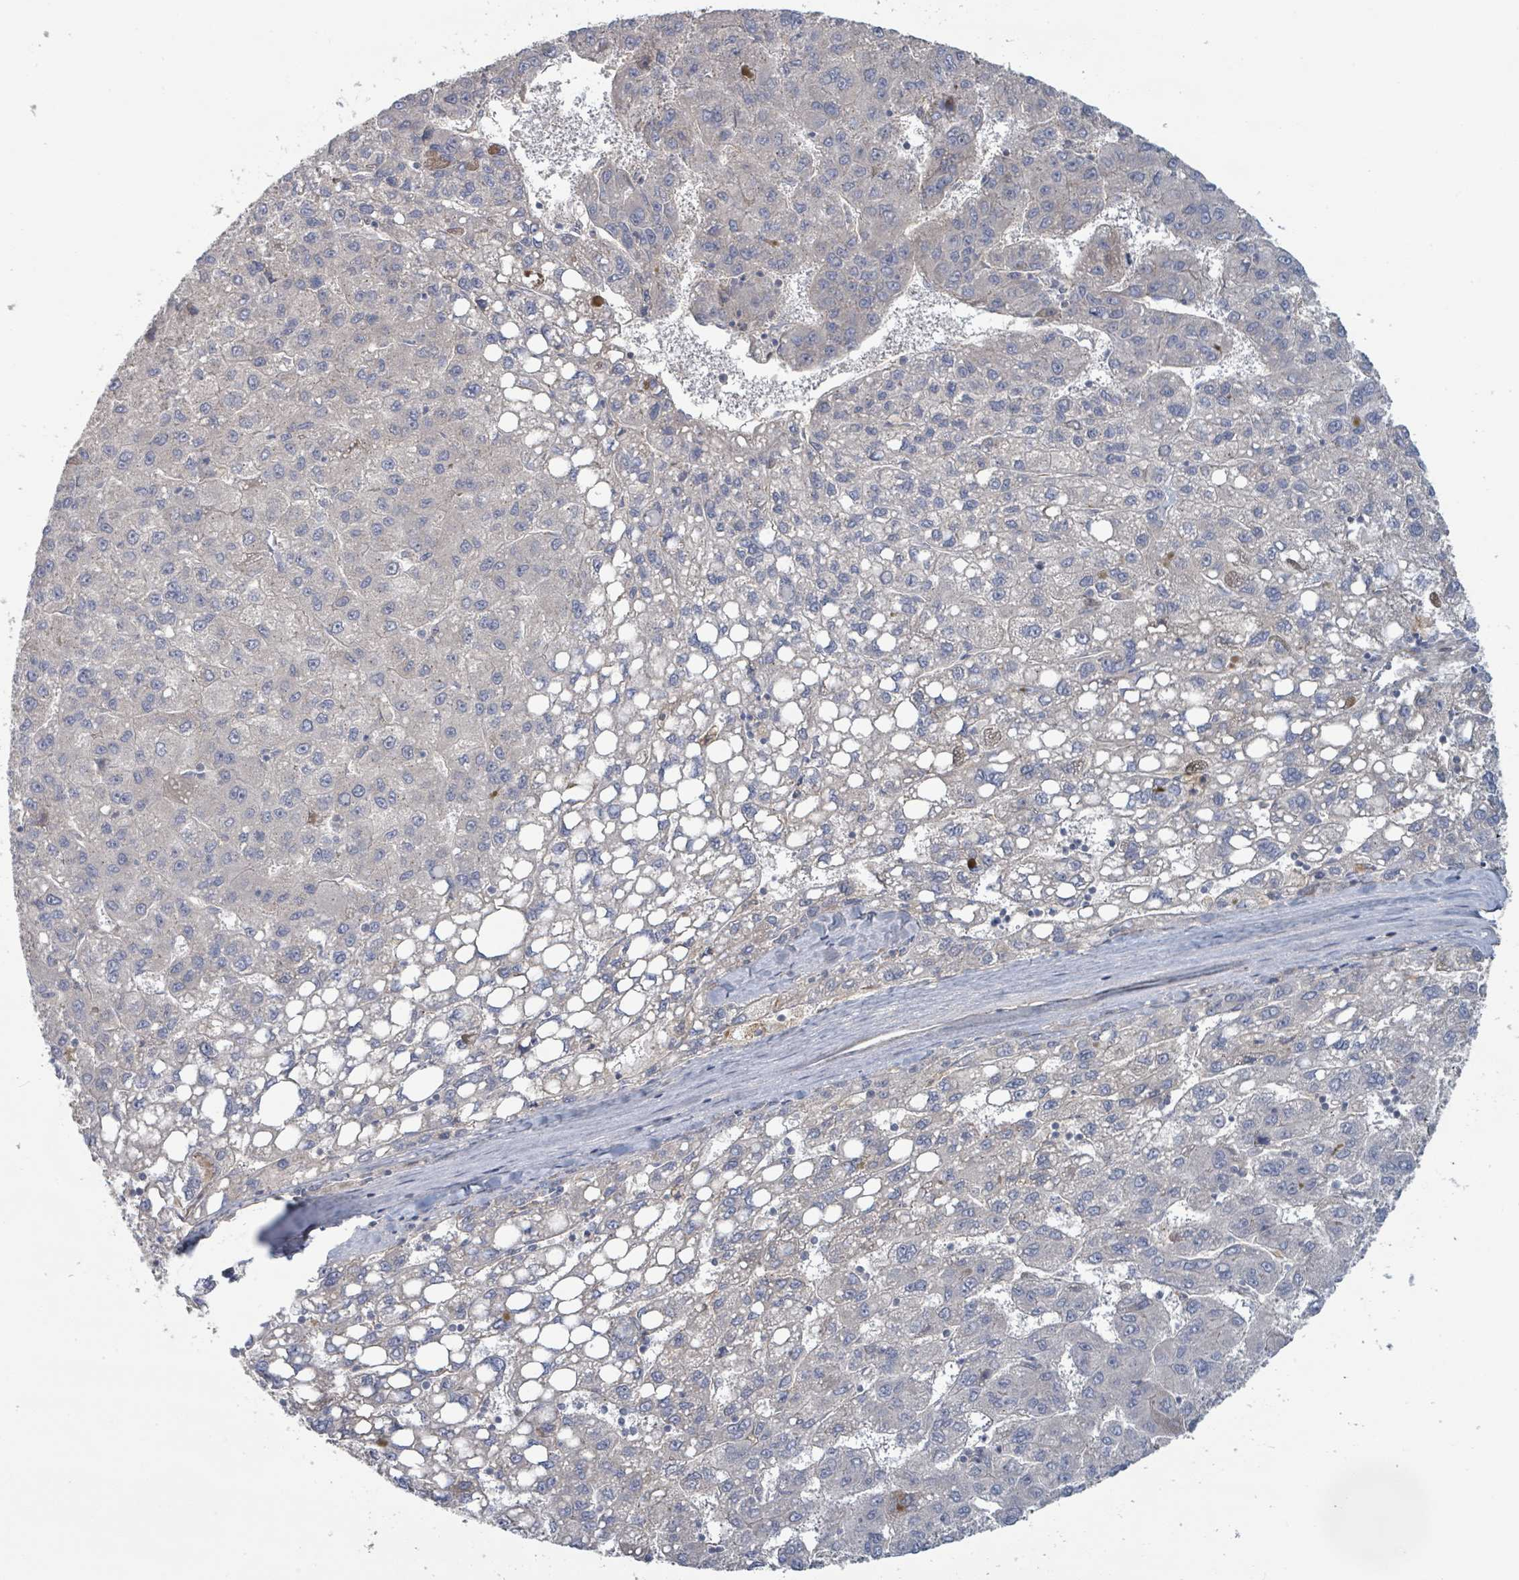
{"staining": {"intensity": "negative", "quantity": "none", "location": "none"}, "tissue": "liver cancer", "cell_type": "Tumor cells", "image_type": "cancer", "snomed": [{"axis": "morphology", "description": "Carcinoma, Hepatocellular, NOS"}, {"axis": "topography", "description": "Liver"}], "caption": "This is an IHC photomicrograph of hepatocellular carcinoma (liver). There is no expression in tumor cells.", "gene": "COL5A3", "patient": {"sex": "female", "age": 82}}